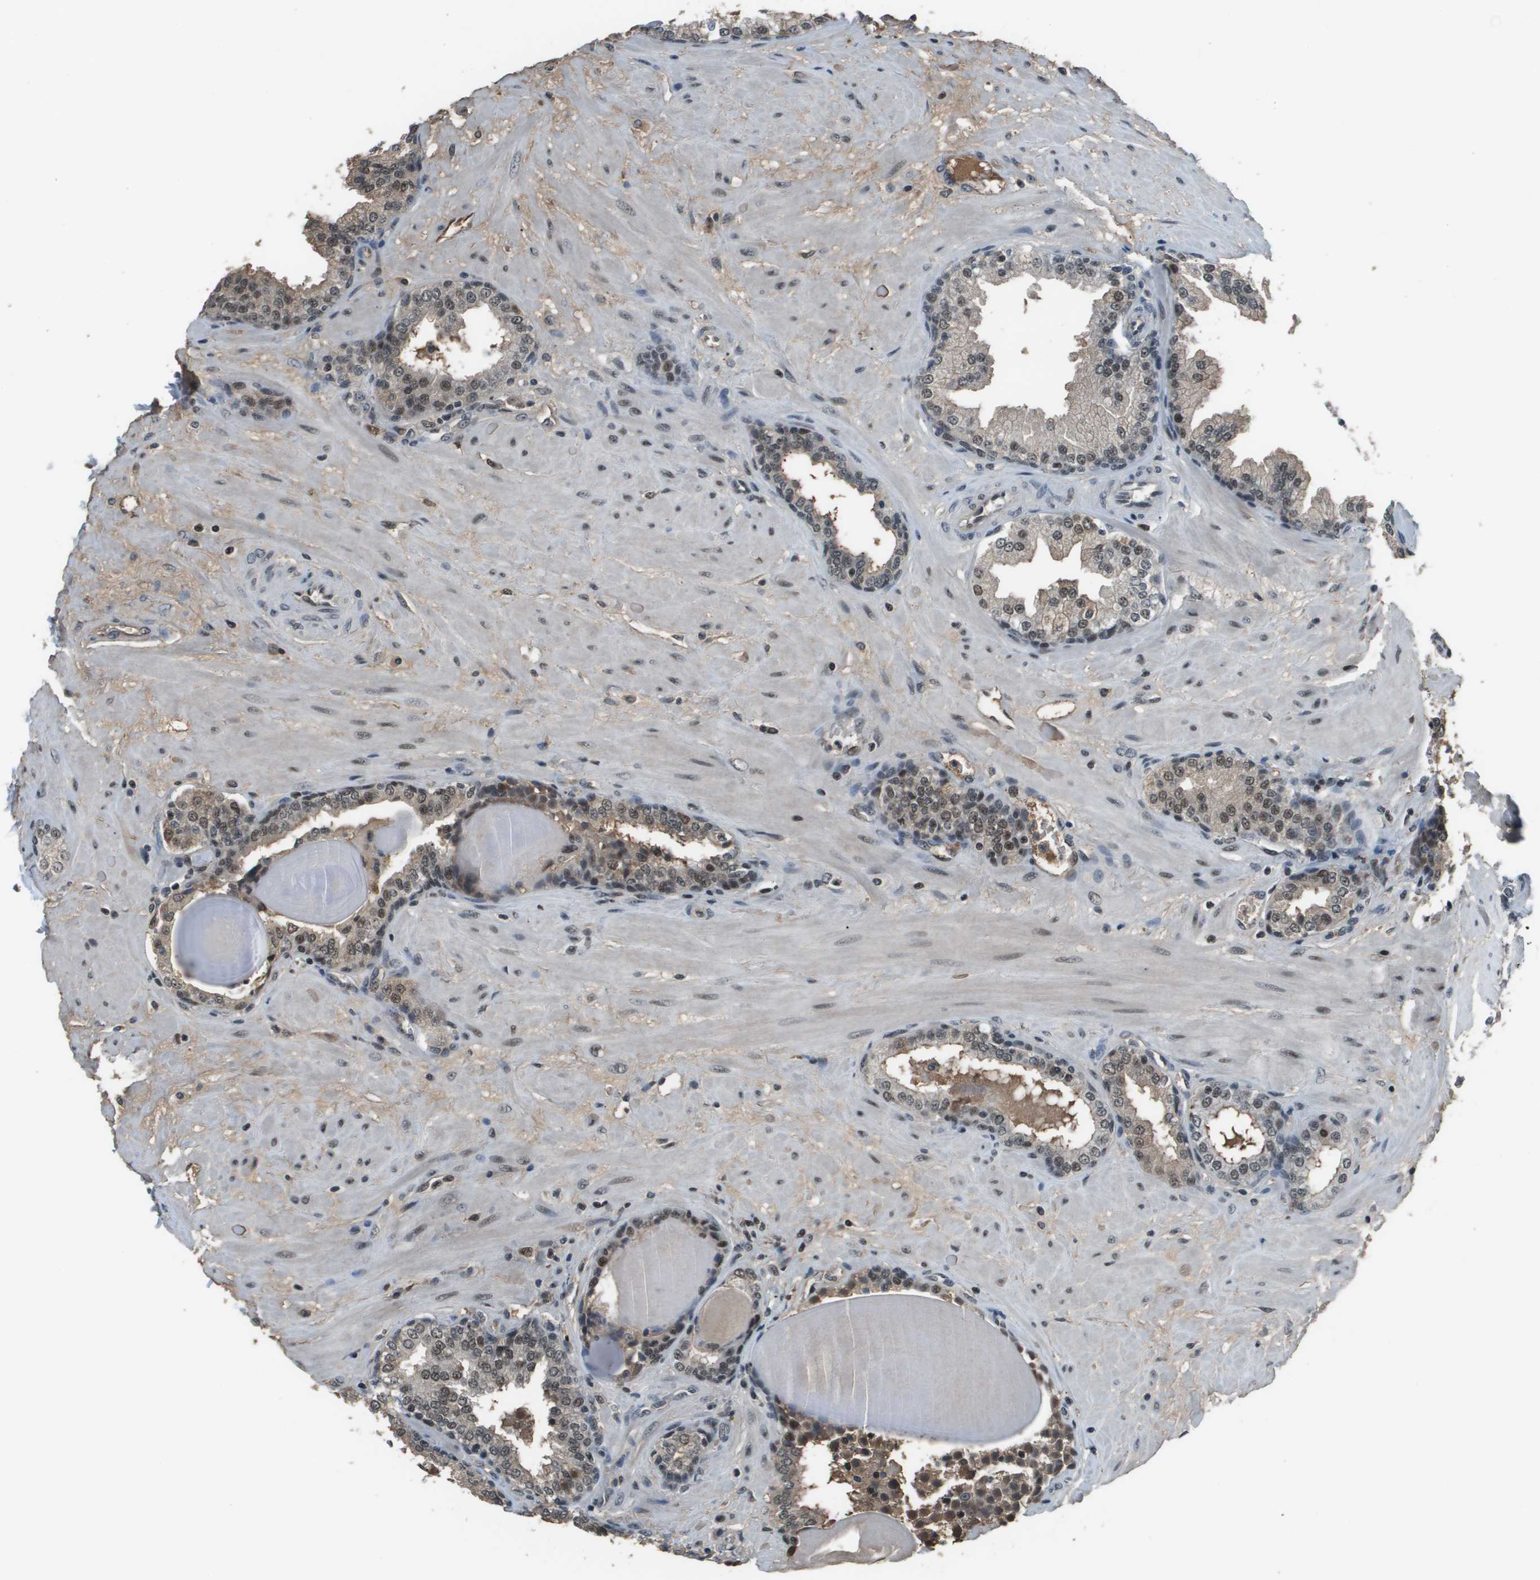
{"staining": {"intensity": "moderate", "quantity": "25%-75%", "location": "nuclear"}, "tissue": "prostate", "cell_type": "Glandular cells", "image_type": "normal", "snomed": [{"axis": "morphology", "description": "Normal tissue, NOS"}, {"axis": "topography", "description": "Prostate"}], "caption": "Protein expression analysis of benign human prostate reveals moderate nuclear positivity in about 25%-75% of glandular cells. (DAB = brown stain, brightfield microscopy at high magnification).", "gene": "THRAP3", "patient": {"sex": "male", "age": 51}}